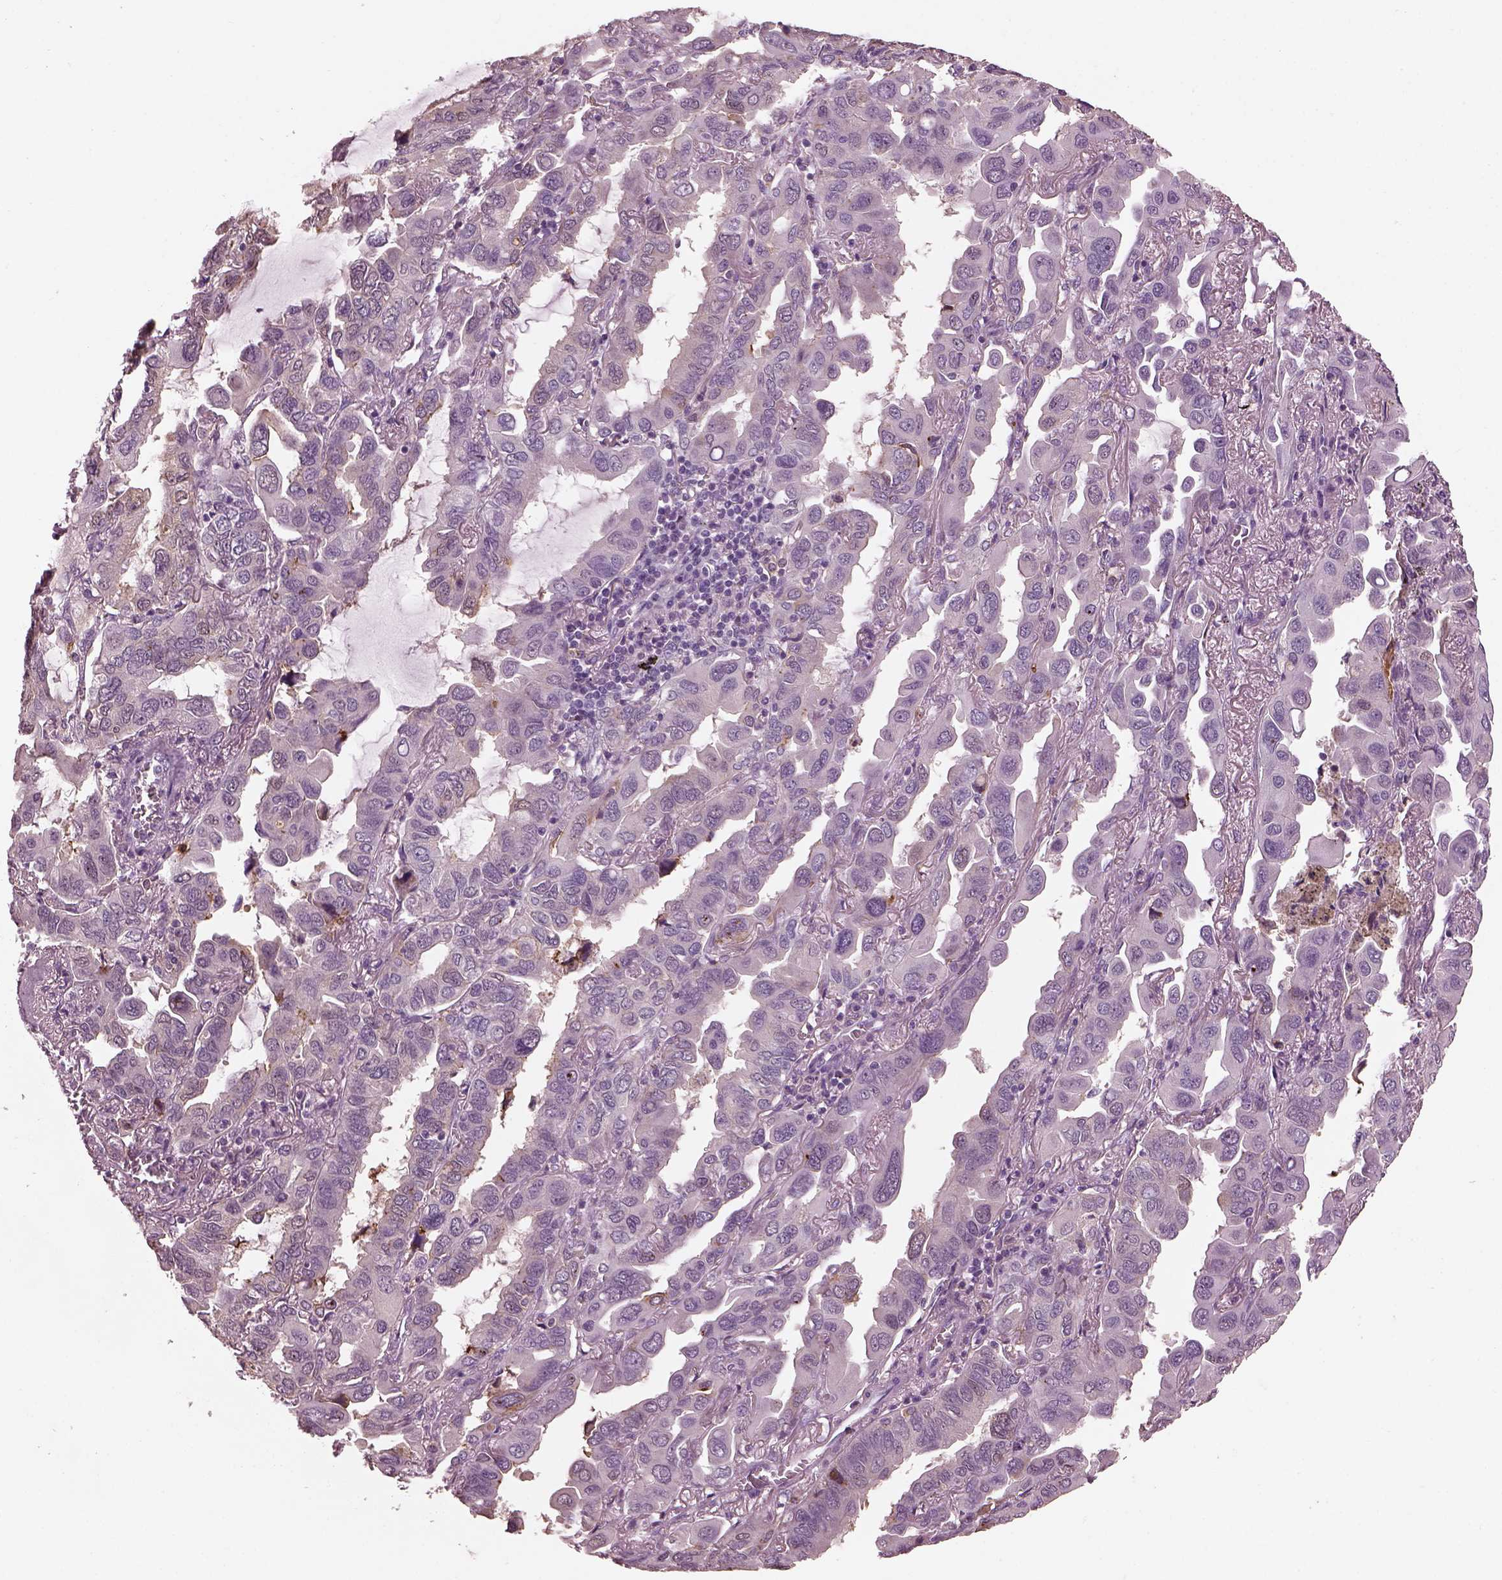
{"staining": {"intensity": "negative", "quantity": "none", "location": "none"}, "tissue": "lung cancer", "cell_type": "Tumor cells", "image_type": "cancer", "snomed": [{"axis": "morphology", "description": "Adenocarcinoma, NOS"}, {"axis": "topography", "description": "Lung"}], "caption": "The histopathology image displays no staining of tumor cells in lung cancer. (Immunohistochemistry (ihc), brightfield microscopy, high magnification).", "gene": "SRI", "patient": {"sex": "male", "age": 64}}